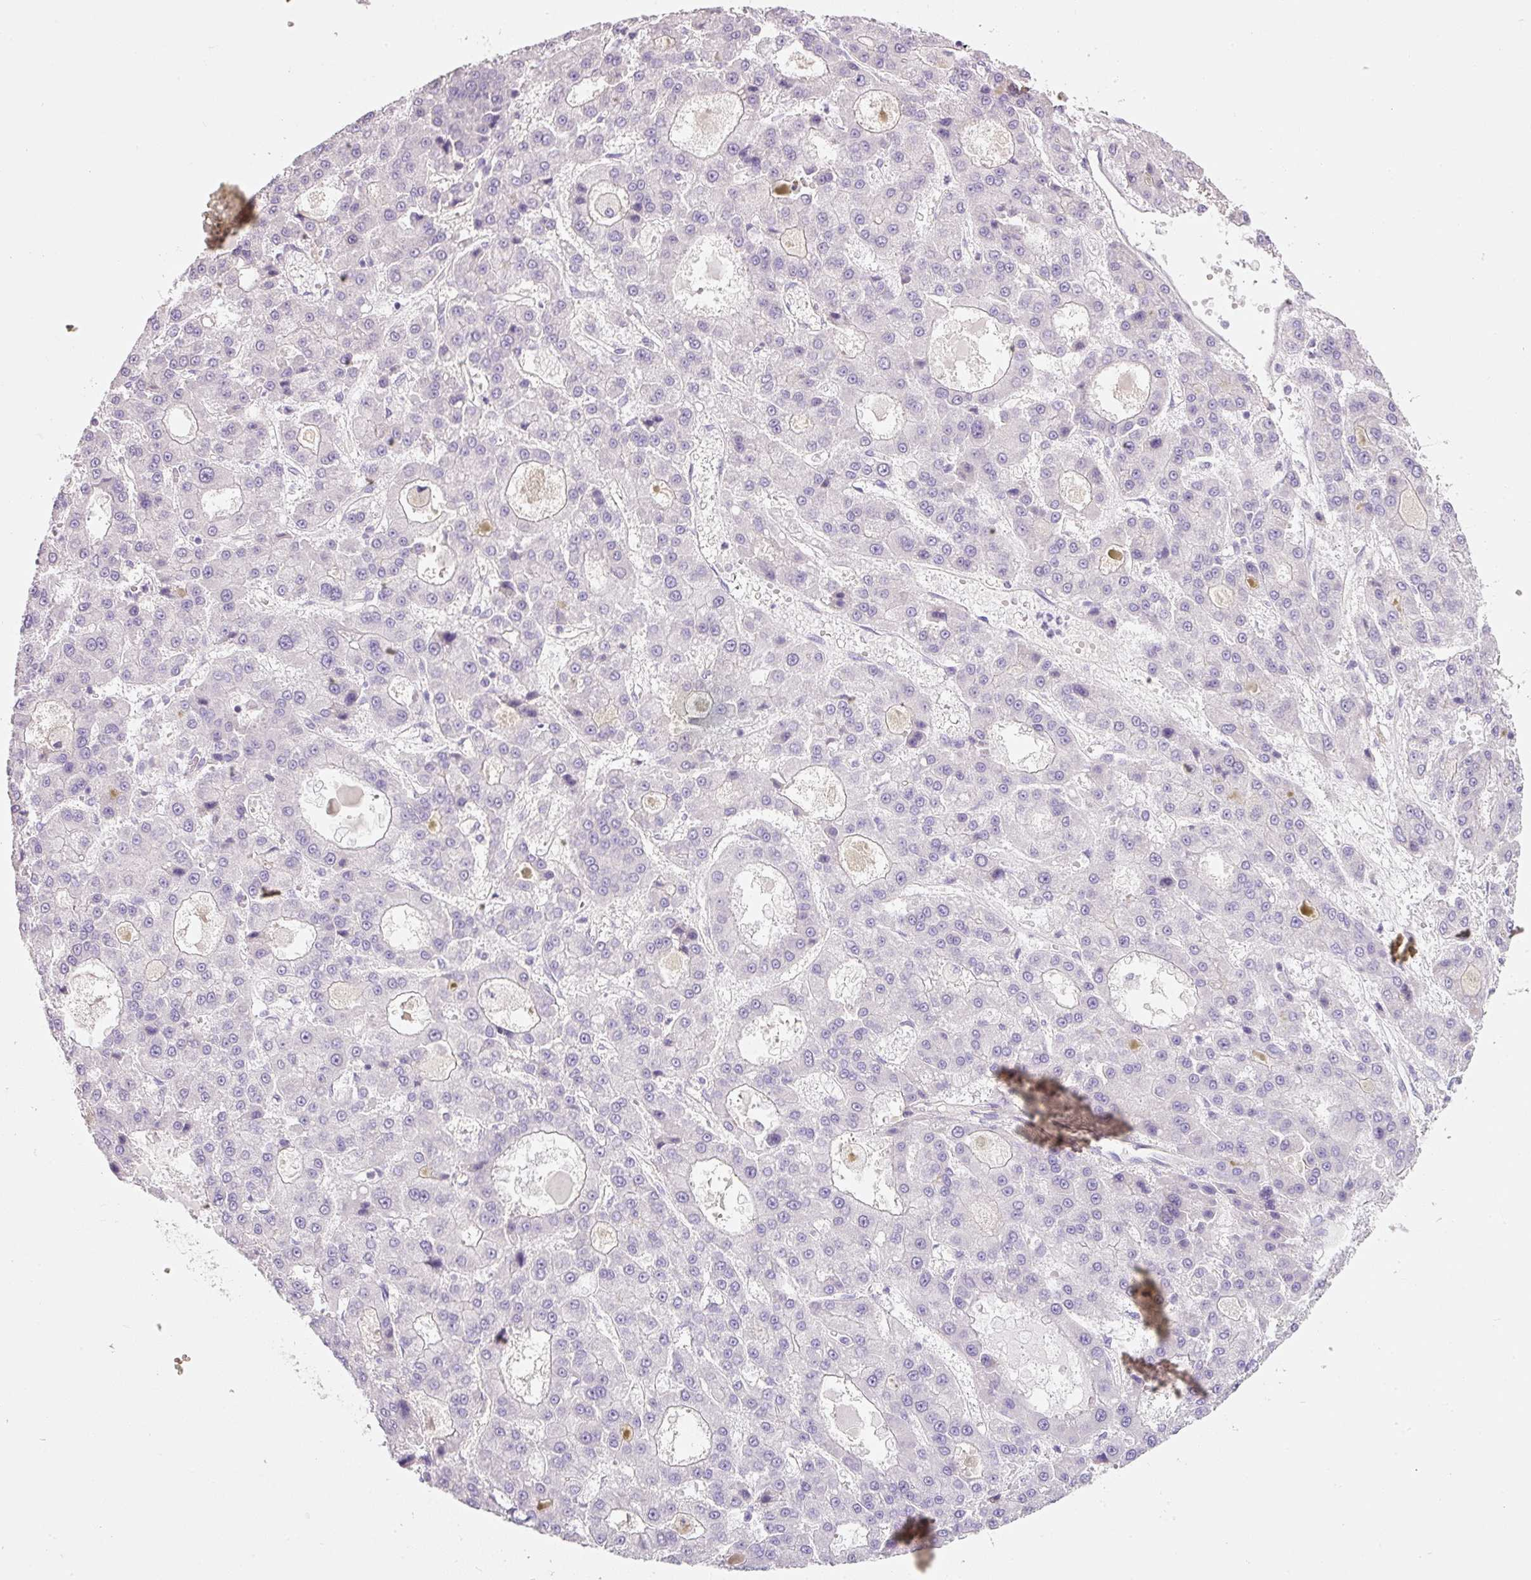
{"staining": {"intensity": "negative", "quantity": "none", "location": "none"}, "tissue": "liver cancer", "cell_type": "Tumor cells", "image_type": "cancer", "snomed": [{"axis": "morphology", "description": "Carcinoma, Hepatocellular, NOS"}, {"axis": "topography", "description": "Liver"}], "caption": "Liver hepatocellular carcinoma was stained to show a protein in brown. There is no significant expression in tumor cells.", "gene": "SOS2", "patient": {"sex": "male", "age": 70}}